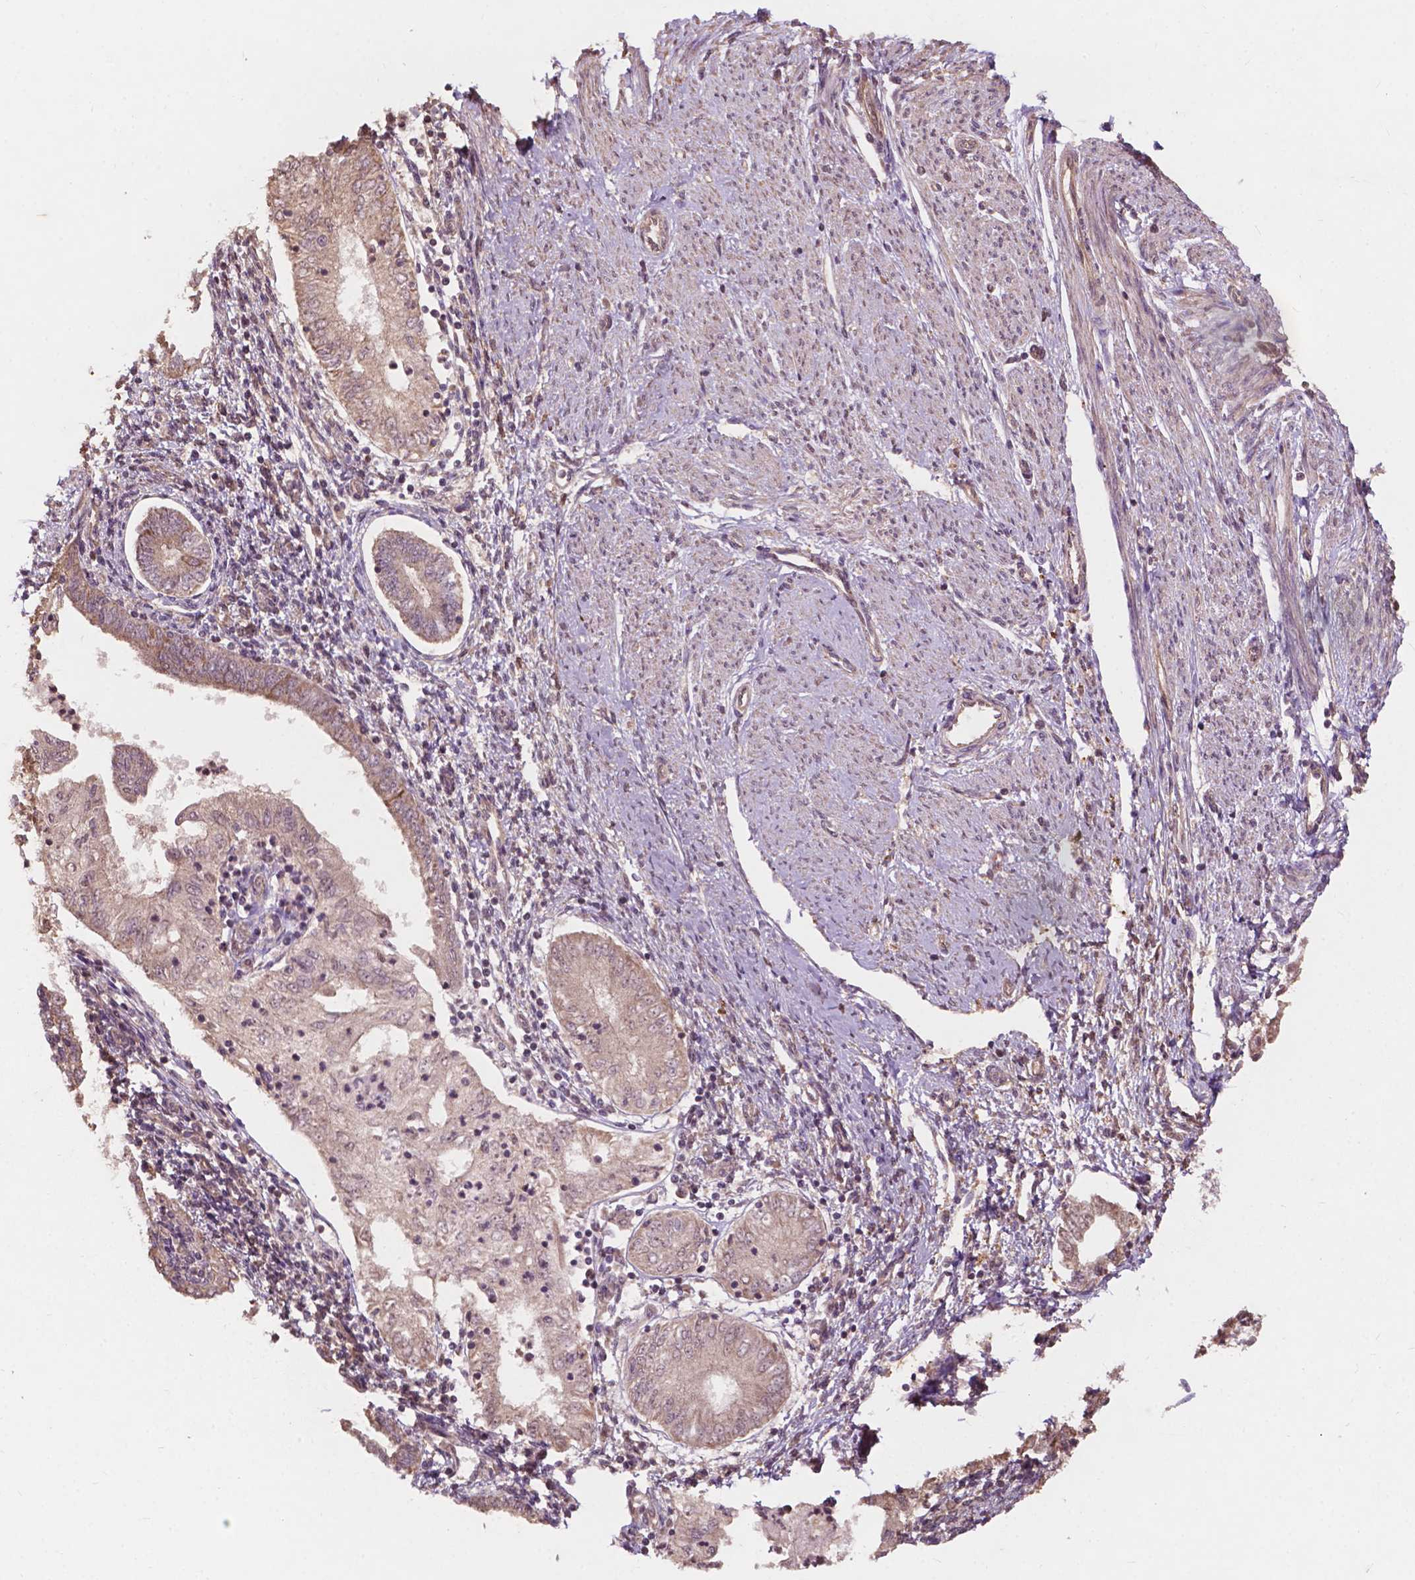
{"staining": {"intensity": "weak", "quantity": "25%-75%", "location": "cytoplasmic/membranous"}, "tissue": "endometrial cancer", "cell_type": "Tumor cells", "image_type": "cancer", "snomed": [{"axis": "morphology", "description": "Adenocarcinoma, NOS"}, {"axis": "topography", "description": "Endometrium"}], "caption": "Protein positivity by immunohistochemistry exhibits weak cytoplasmic/membranous expression in approximately 25%-75% of tumor cells in adenocarcinoma (endometrial).", "gene": "CDC42BPA", "patient": {"sex": "female", "age": 68}}